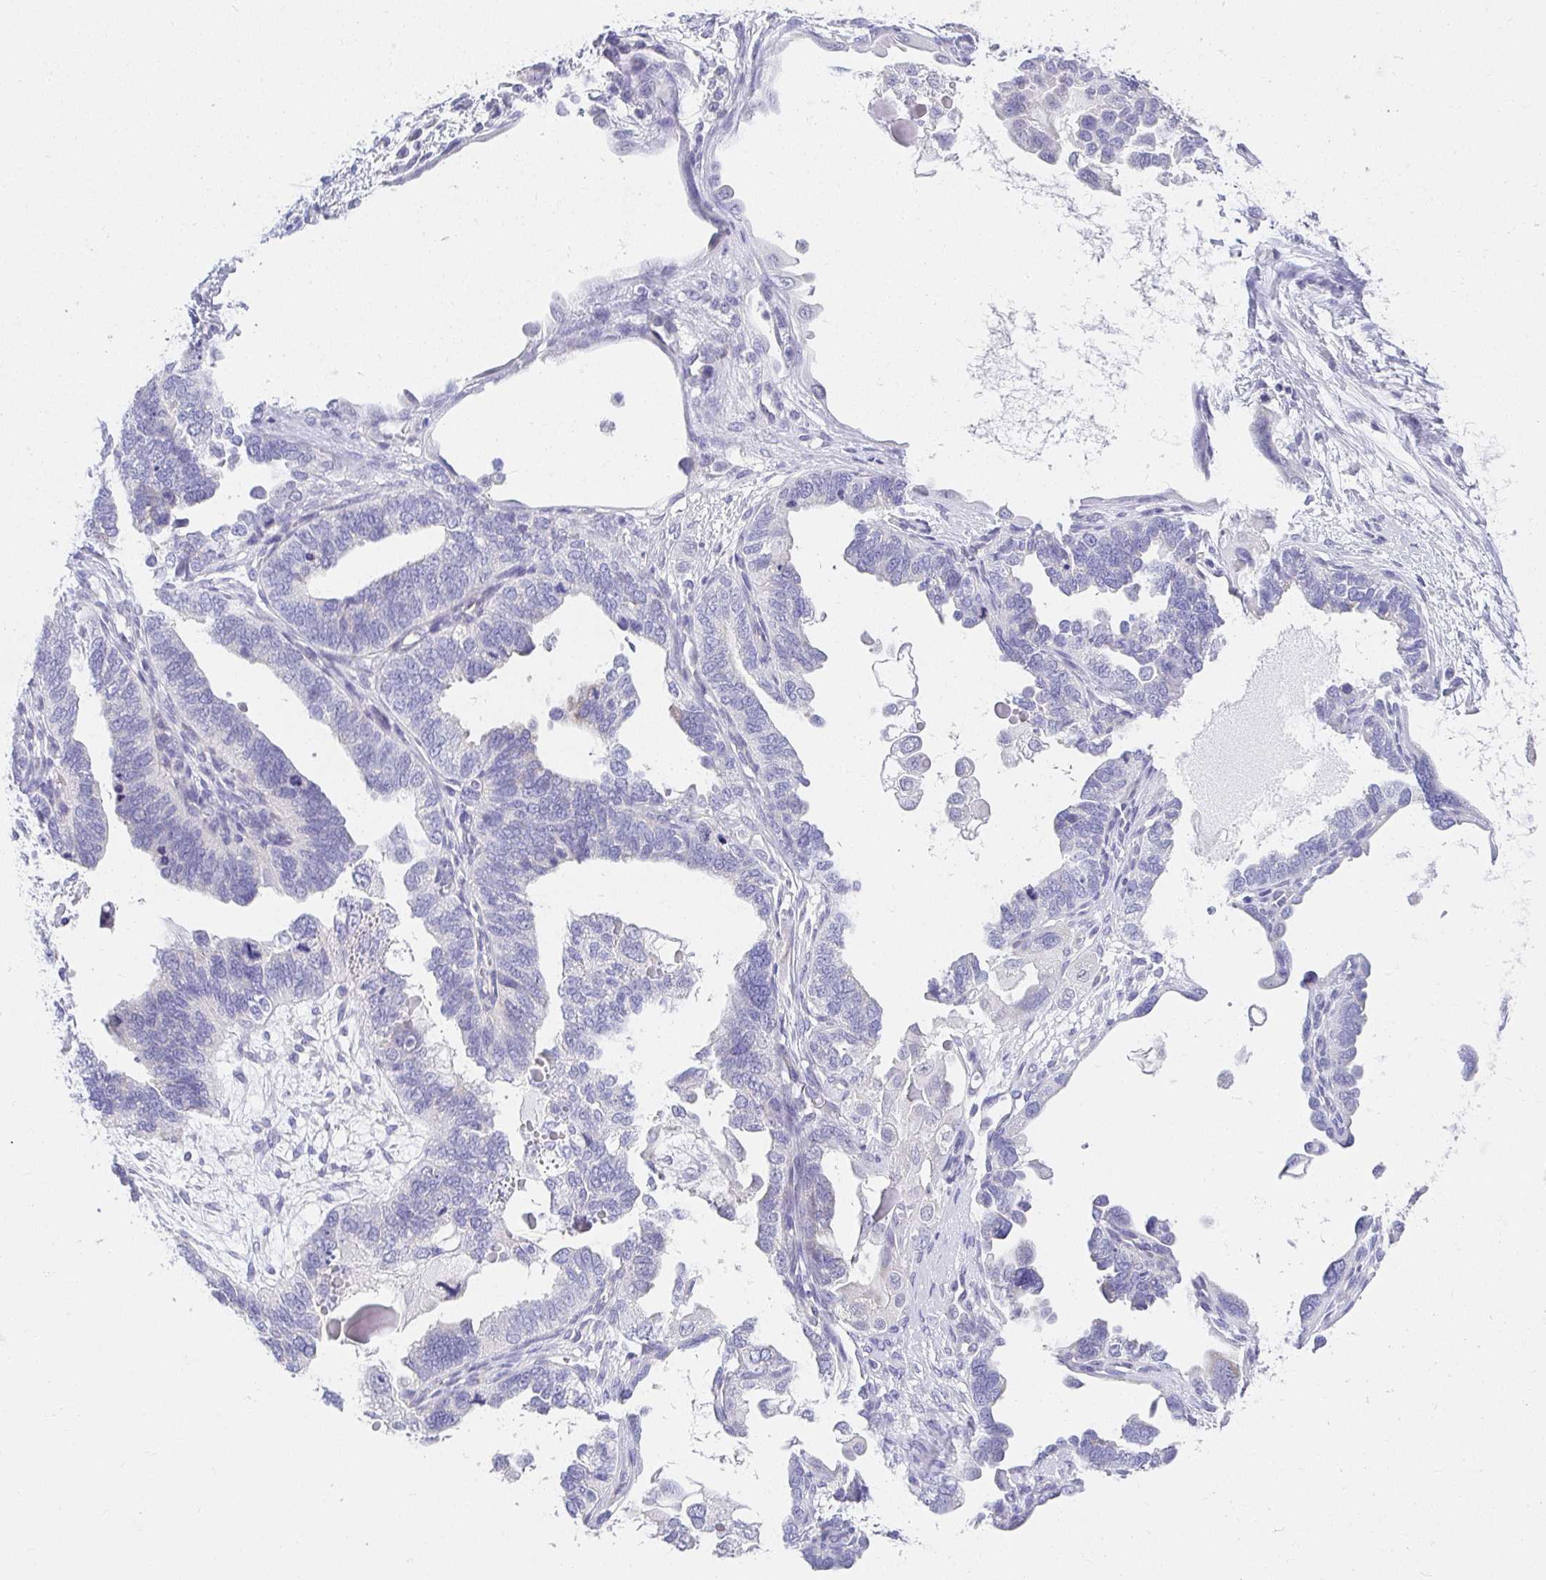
{"staining": {"intensity": "negative", "quantity": "none", "location": "none"}, "tissue": "ovarian cancer", "cell_type": "Tumor cells", "image_type": "cancer", "snomed": [{"axis": "morphology", "description": "Cystadenocarcinoma, serous, NOS"}, {"axis": "topography", "description": "Ovary"}], "caption": "There is no significant expression in tumor cells of ovarian cancer.", "gene": "VGLL1", "patient": {"sex": "female", "age": 51}}